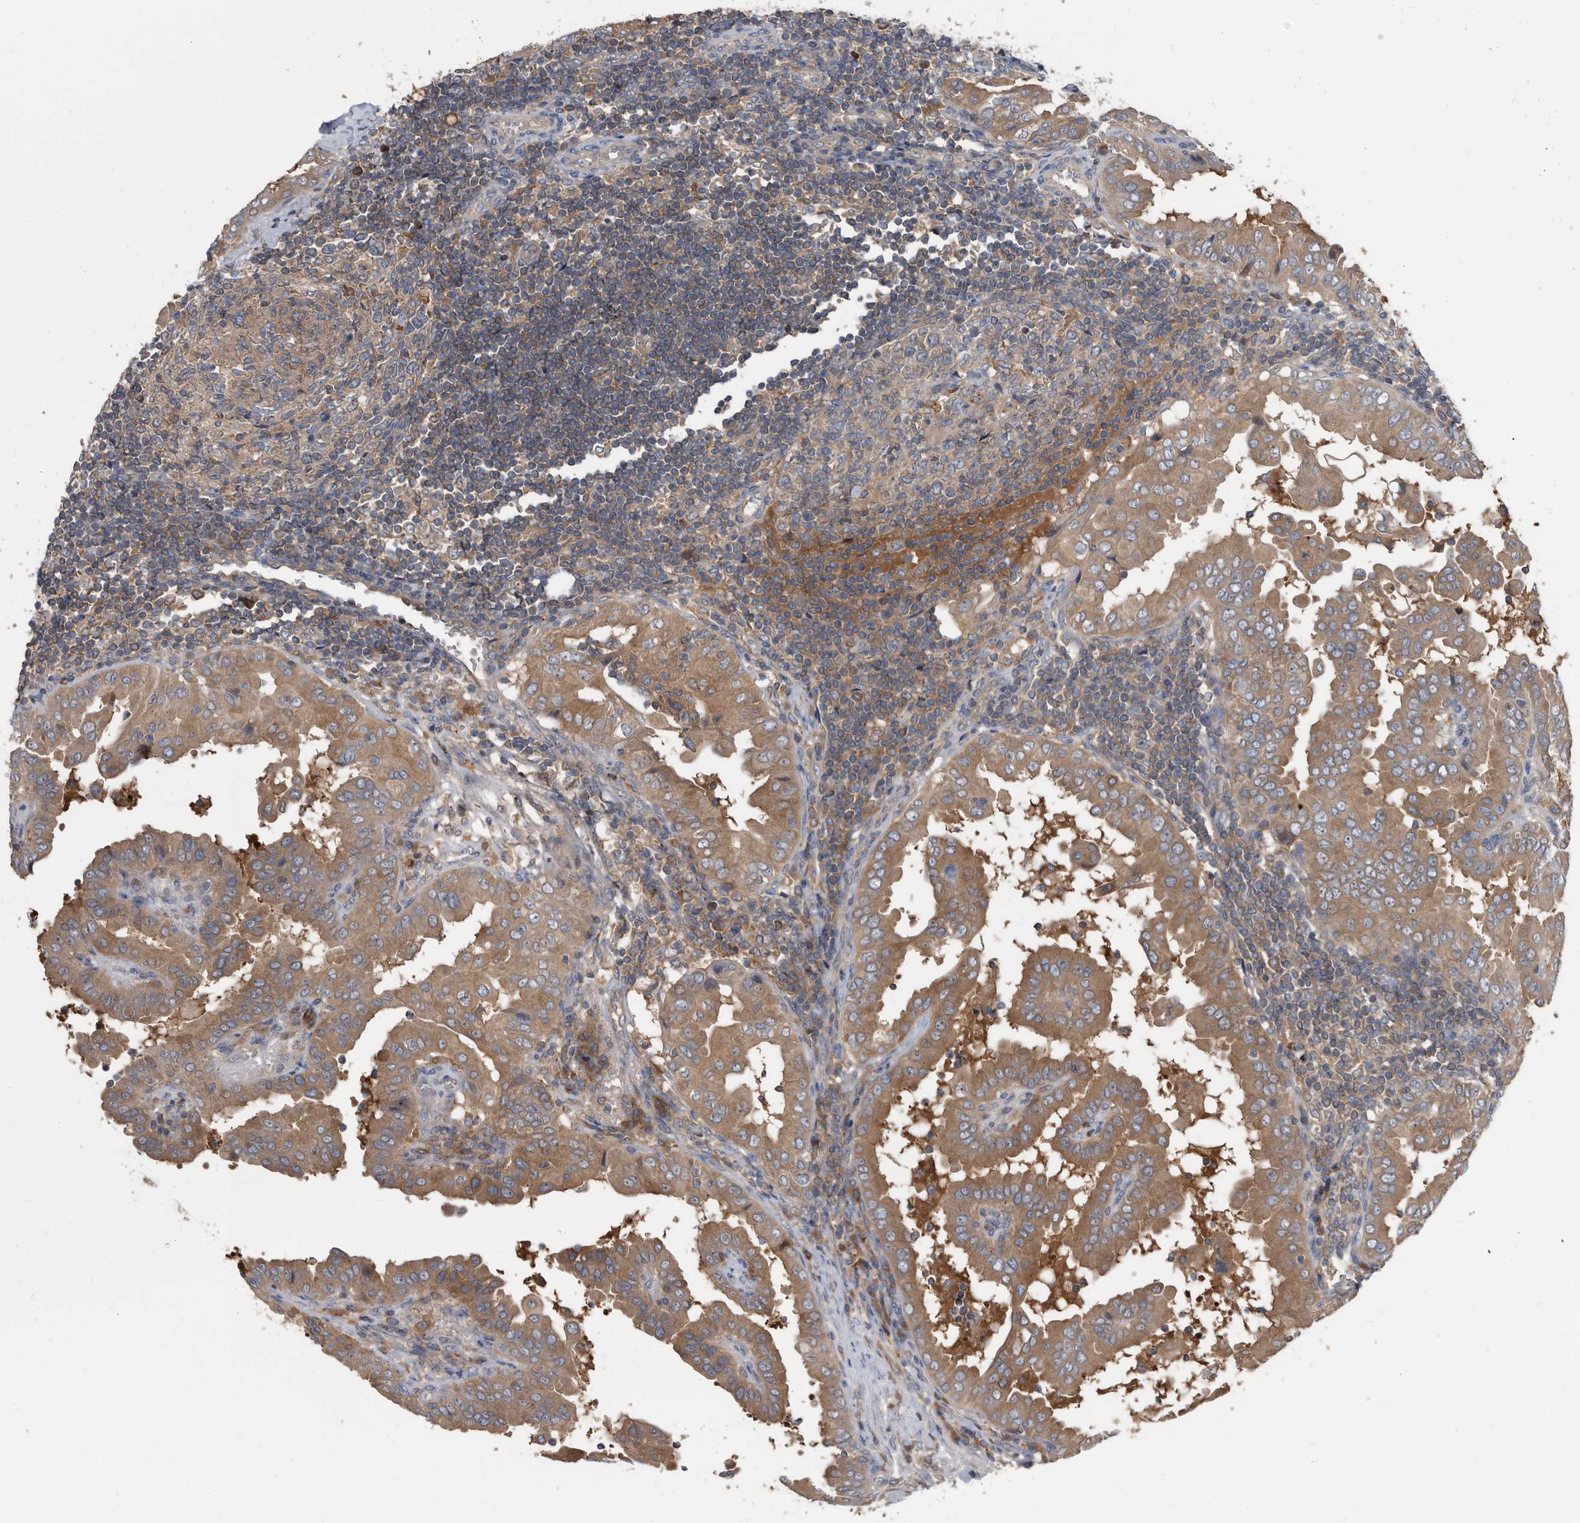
{"staining": {"intensity": "moderate", "quantity": ">75%", "location": "cytoplasmic/membranous"}, "tissue": "thyroid cancer", "cell_type": "Tumor cells", "image_type": "cancer", "snomed": [{"axis": "morphology", "description": "Papillary adenocarcinoma, NOS"}, {"axis": "topography", "description": "Thyroid gland"}], "caption": "Immunohistochemistry (IHC) image of human papillary adenocarcinoma (thyroid) stained for a protein (brown), which demonstrates medium levels of moderate cytoplasmic/membranous positivity in approximately >75% of tumor cells.", "gene": "APEH", "patient": {"sex": "male", "age": 33}}